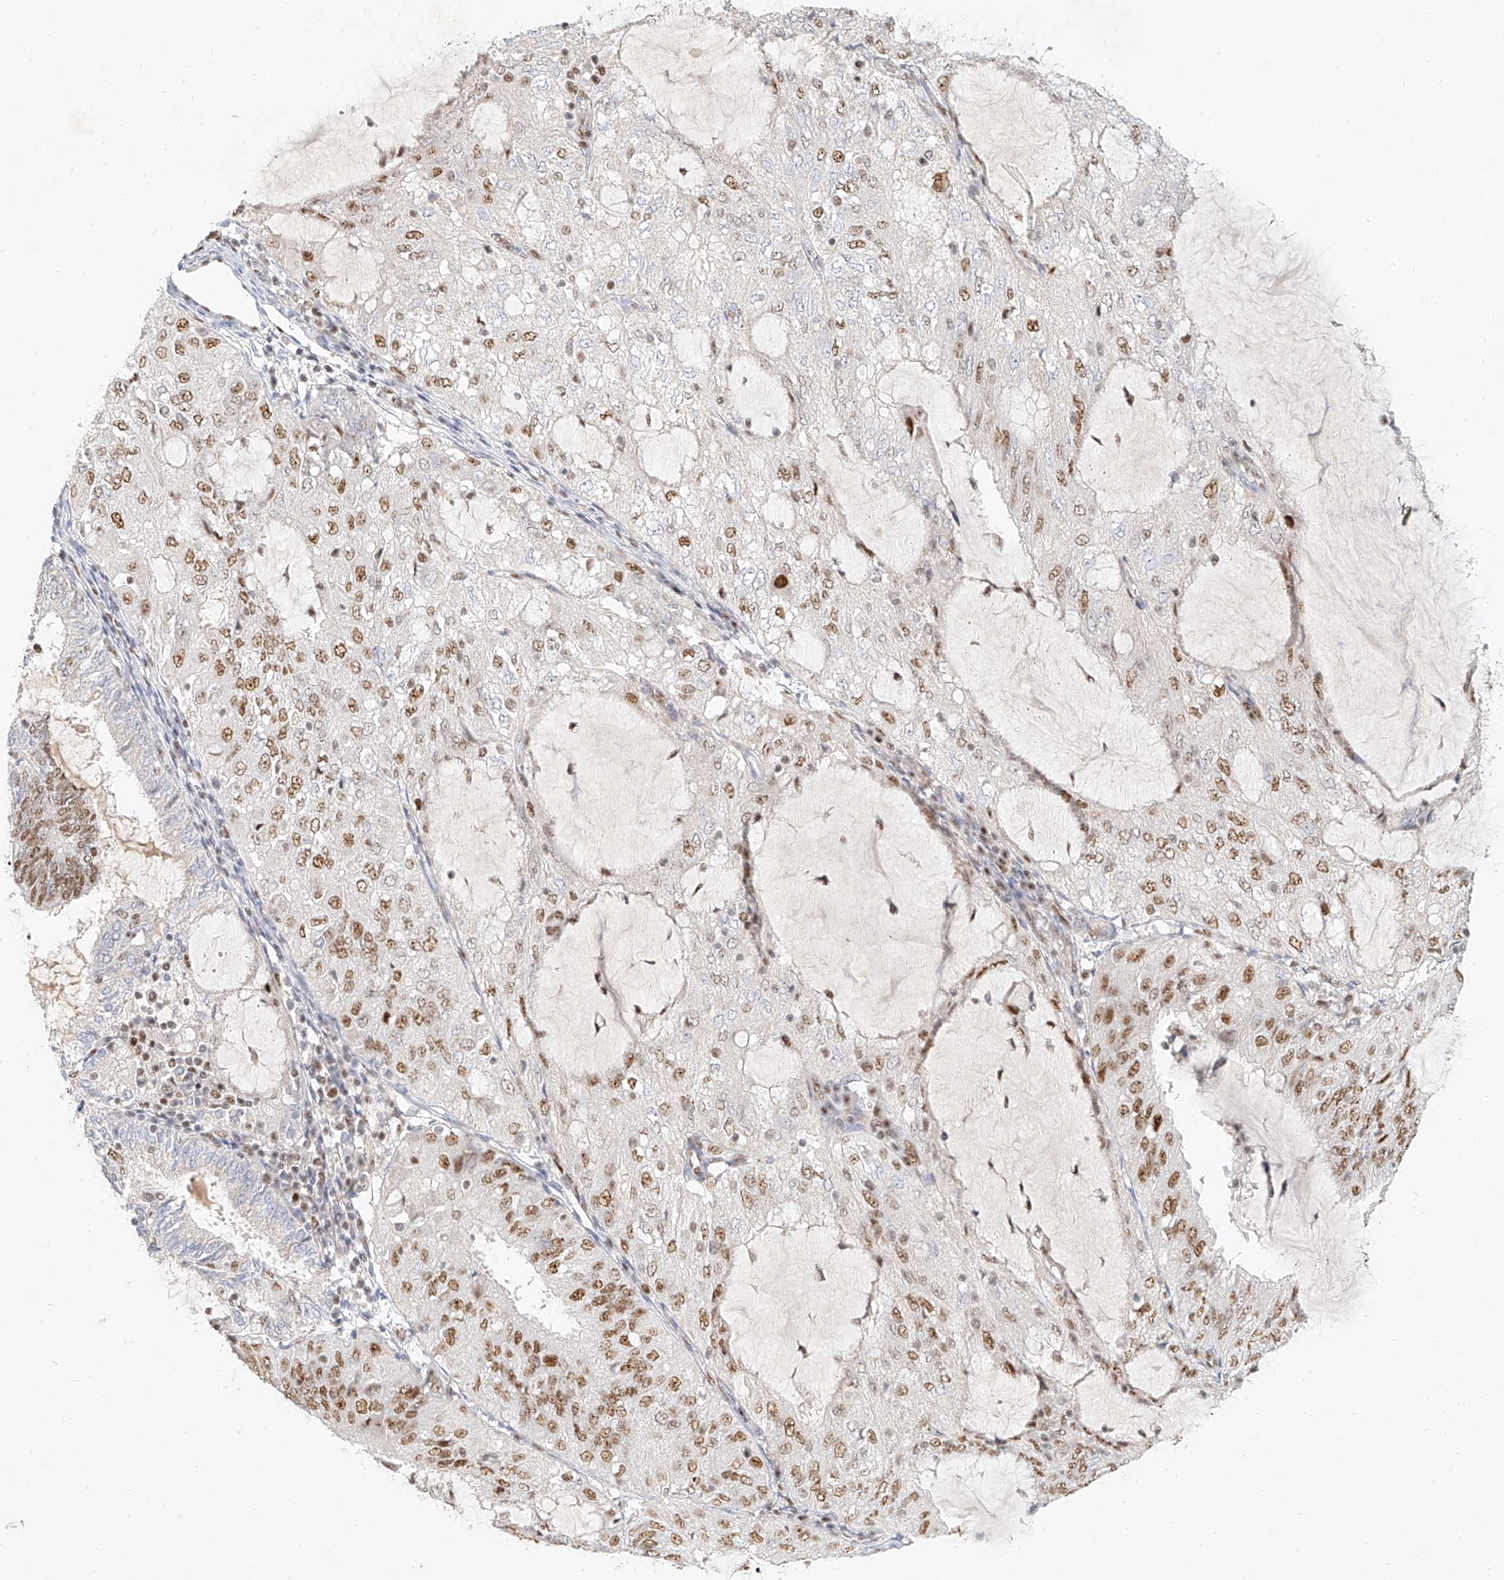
{"staining": {"intensity": "moderate", "quantity": ">75%", "location": "nuclear"}, "tissue": "endometrial cancer", "cell_type": "Tumor cells", "image_type": "cancer", "snomed": [{"axis": "morphology", "description": "Adenocarcinoma, NOS"}, {"axis": "topography", "description": "Endometrium"}], "caption": "IHC (DAB) staining of human endometrial cancer displays moderate nuclear protein expression in about >75% of tumor cells.", "gene": "CXorf58", "patient": {"sex": "female", "age": 81}}